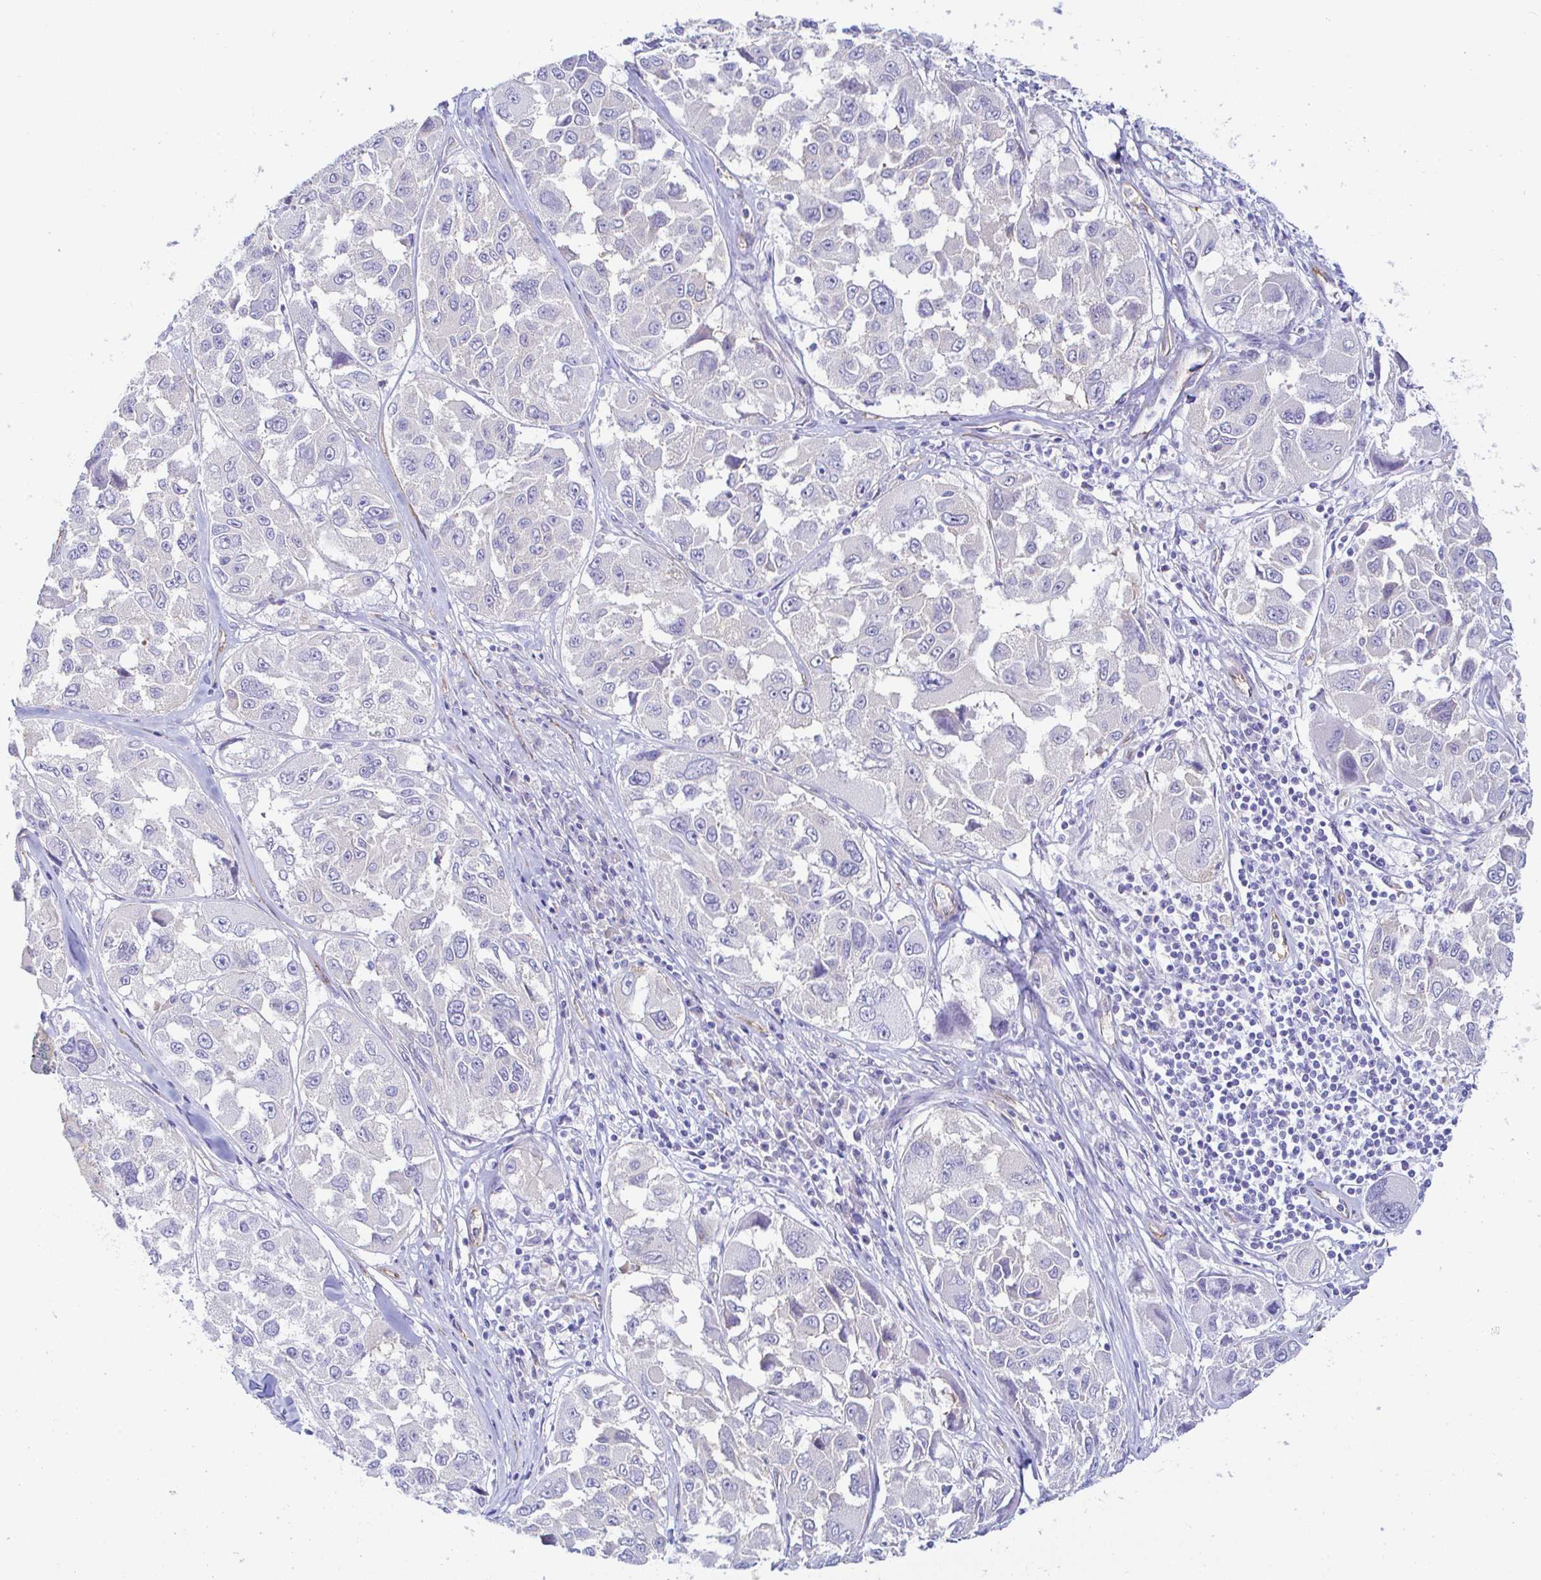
{"staining": {"intensity": "negative", "quantity": "none", "location": "none"}, "tissue": "melanoma", "cell_type": "Tumor cells", "image_type": "cancer", "snomed": [{"axis": "morphology", "description": "Malignant melanoma, NOS"}, {"axis": "topography", "description": "Skin"}], "caption": "IHC histopathology image of malignant melanoma stained for a protein (brown), which displays no positivity in tumor cells.", "gene": "ARL4D", "patient": {"sex": "female", "age": 66}}